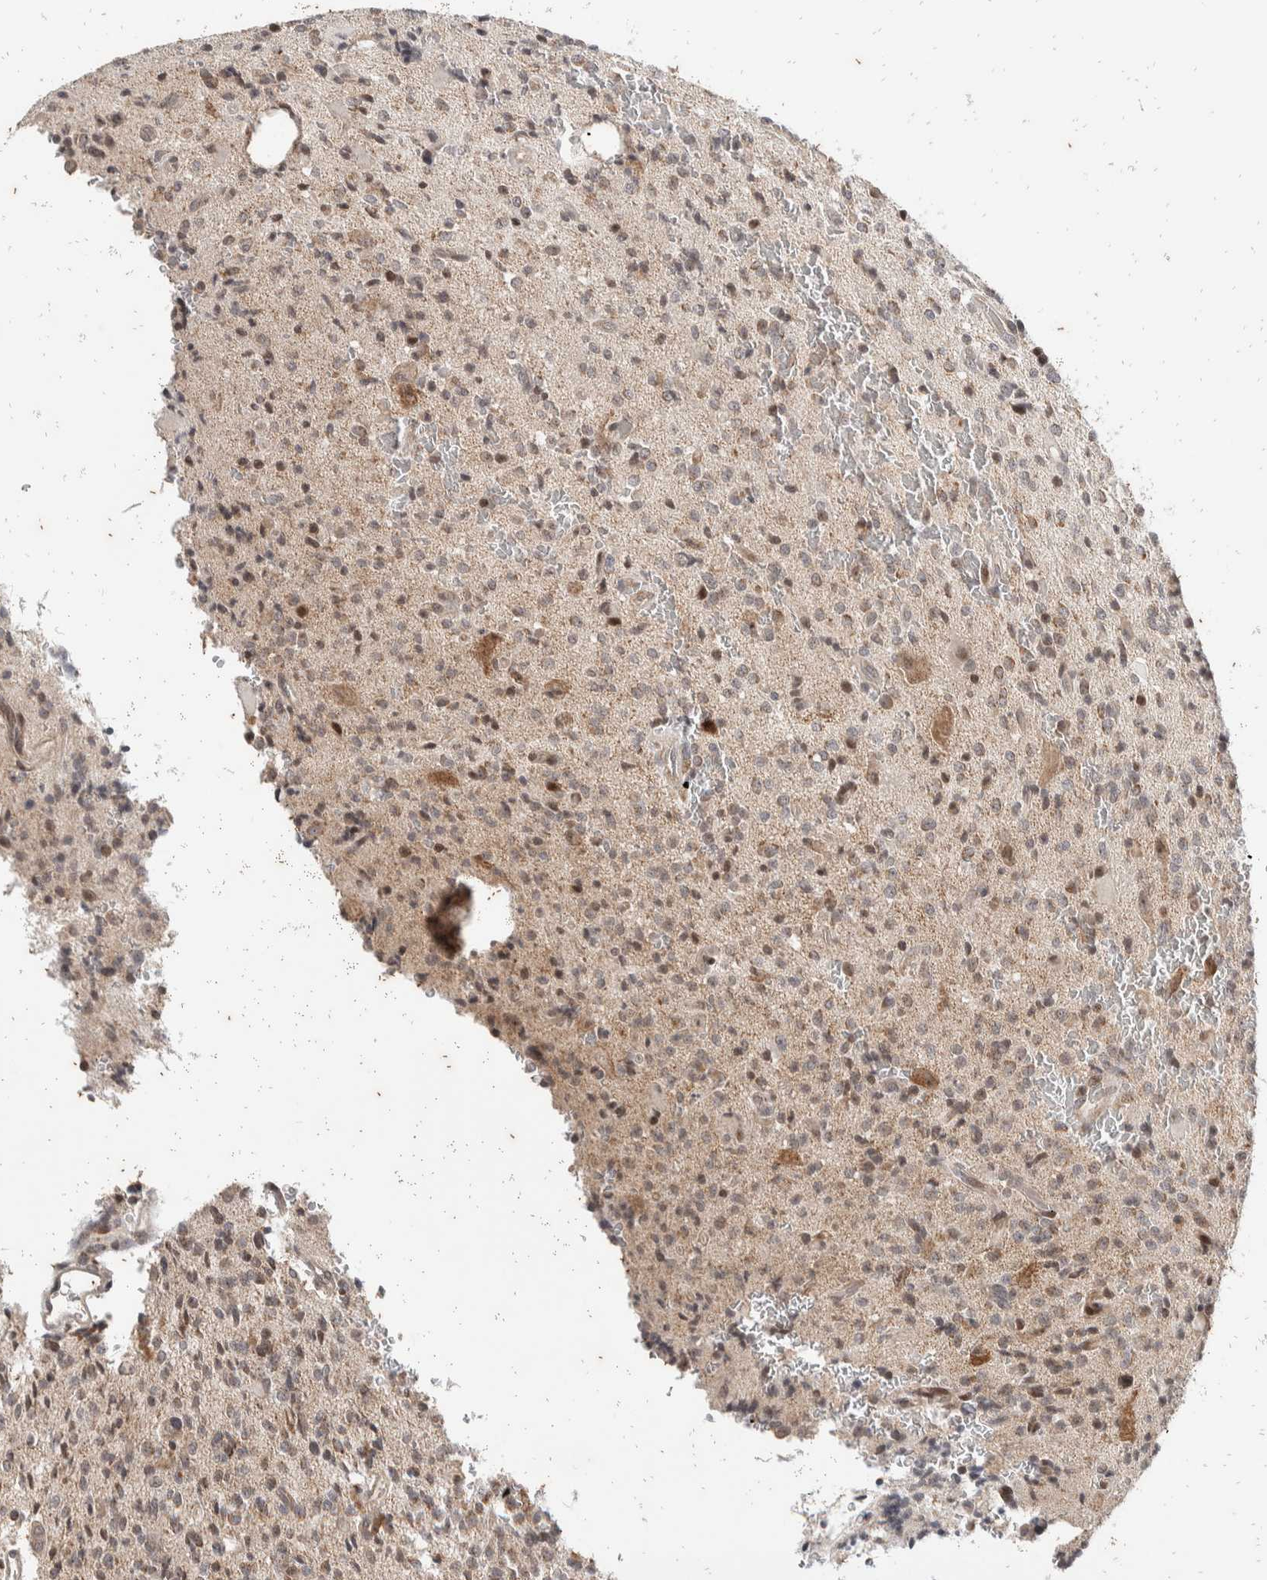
{"staining": {"intensity": "weak", "quantity": "<25%", "location": "cytoplasmic/membranous,nuclear"}, "tissue": "glioma", "cell_type": "Tumor cells", "image_type": "cancer", "snomed": [{"axis": "morphology", "description": "Glioma, malignant, High grade"}, {"axis": "topography", "description": "Brain"}], "caption": "Protein analysis of malignant glioma (high-grade) exhibits no significant staining in tumor cells.", "gene": "ATXN7L1", "patient": {"sex": "male", "age": 34}}